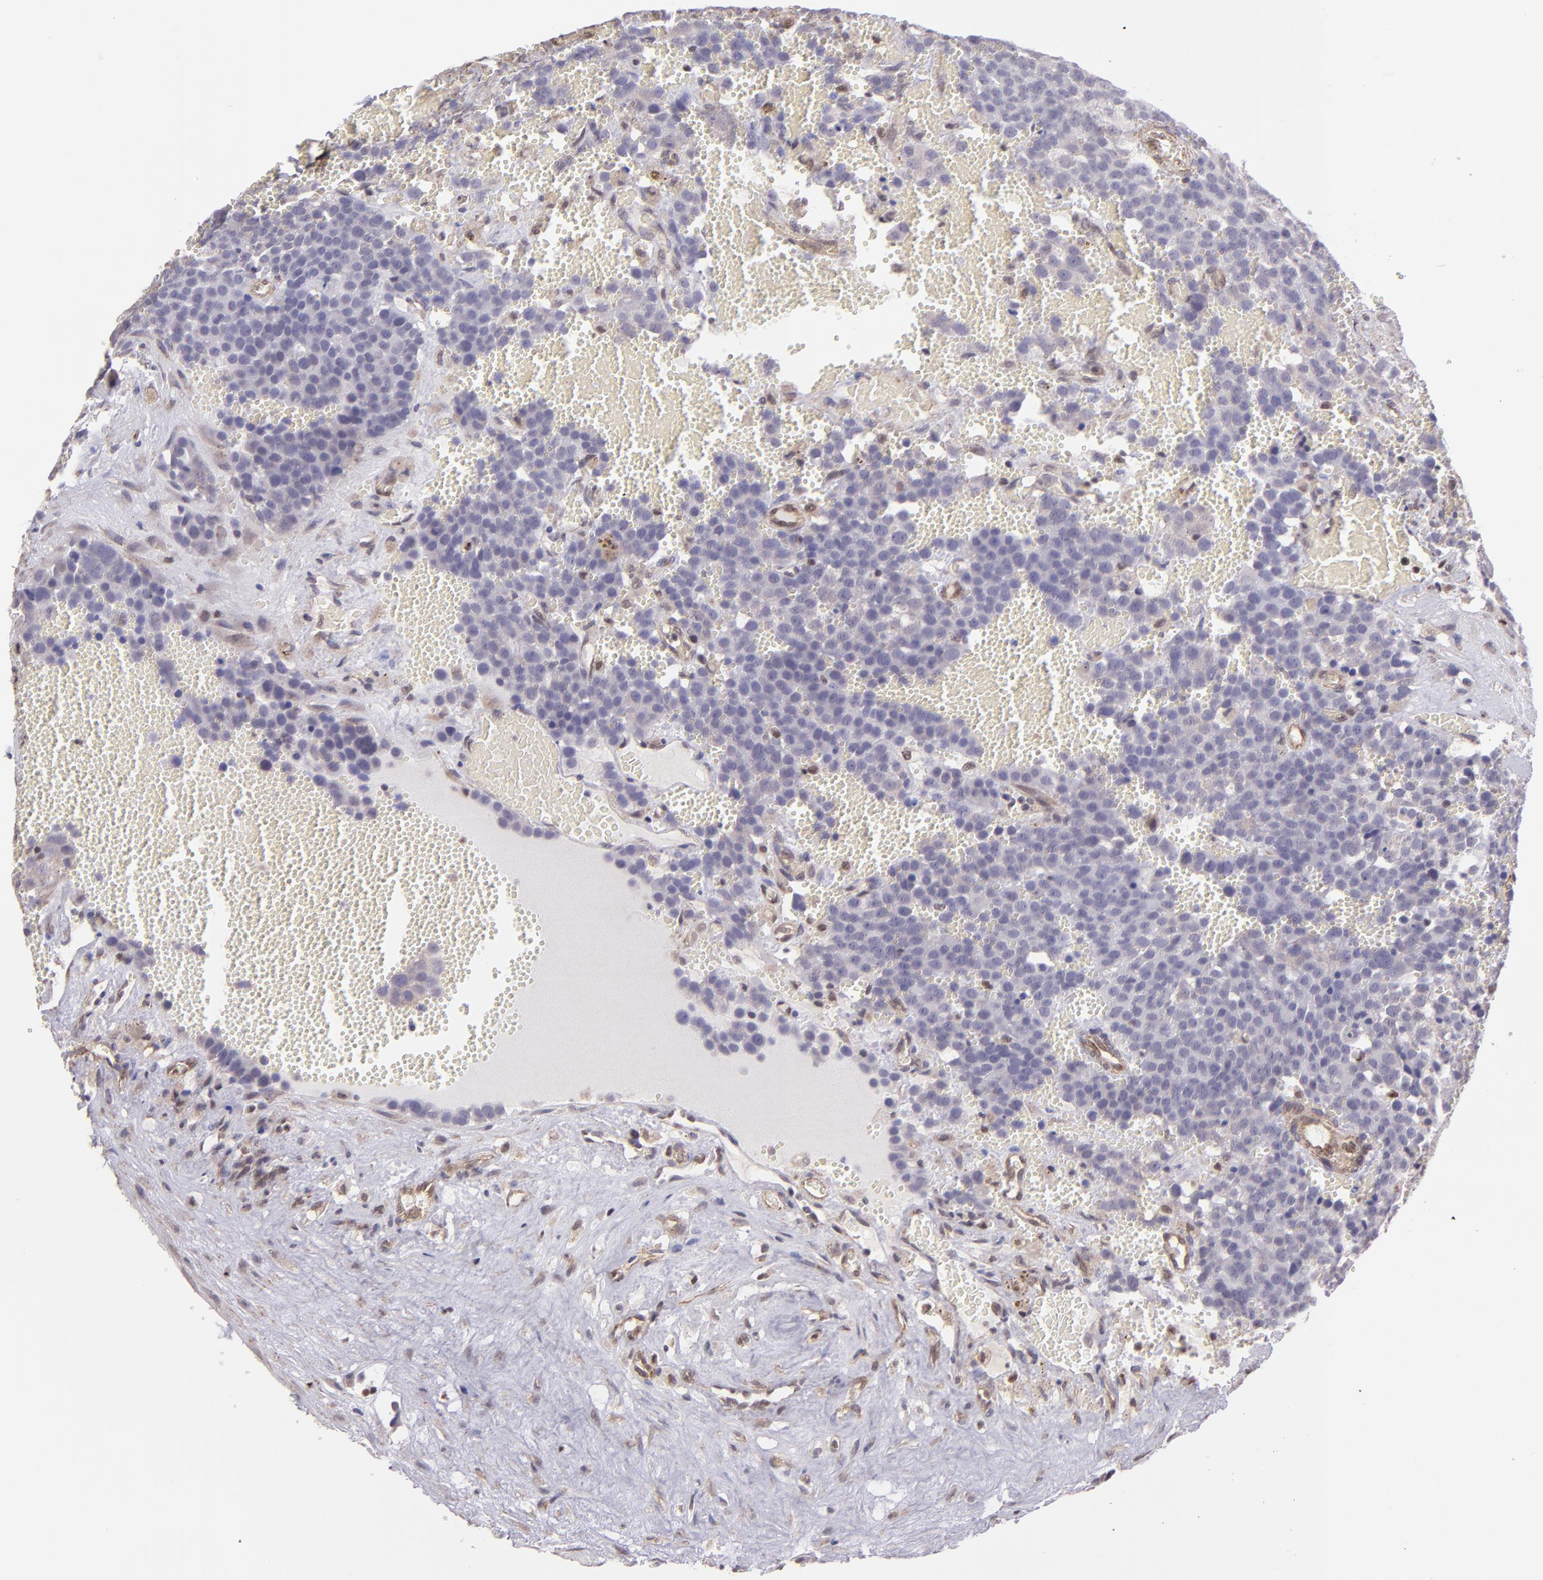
{"staining": {"intensity": "weak", "quantity": "<25%", "location": "cytoplasmic/membranous"}, "tissue": "testis cancer", "cell_type": "Tumor cells", "image_type": "cancer", "snomed": [{"axis": "morphology", "description": "Seminoma, NOS"}, {"axis": "topography", "description": "Testis"}], "caption": "Tumor cells show no significant protein positivity in testis cancer.", "gene": "ELF1", "patient": {"sex": "male", "age": 71}}